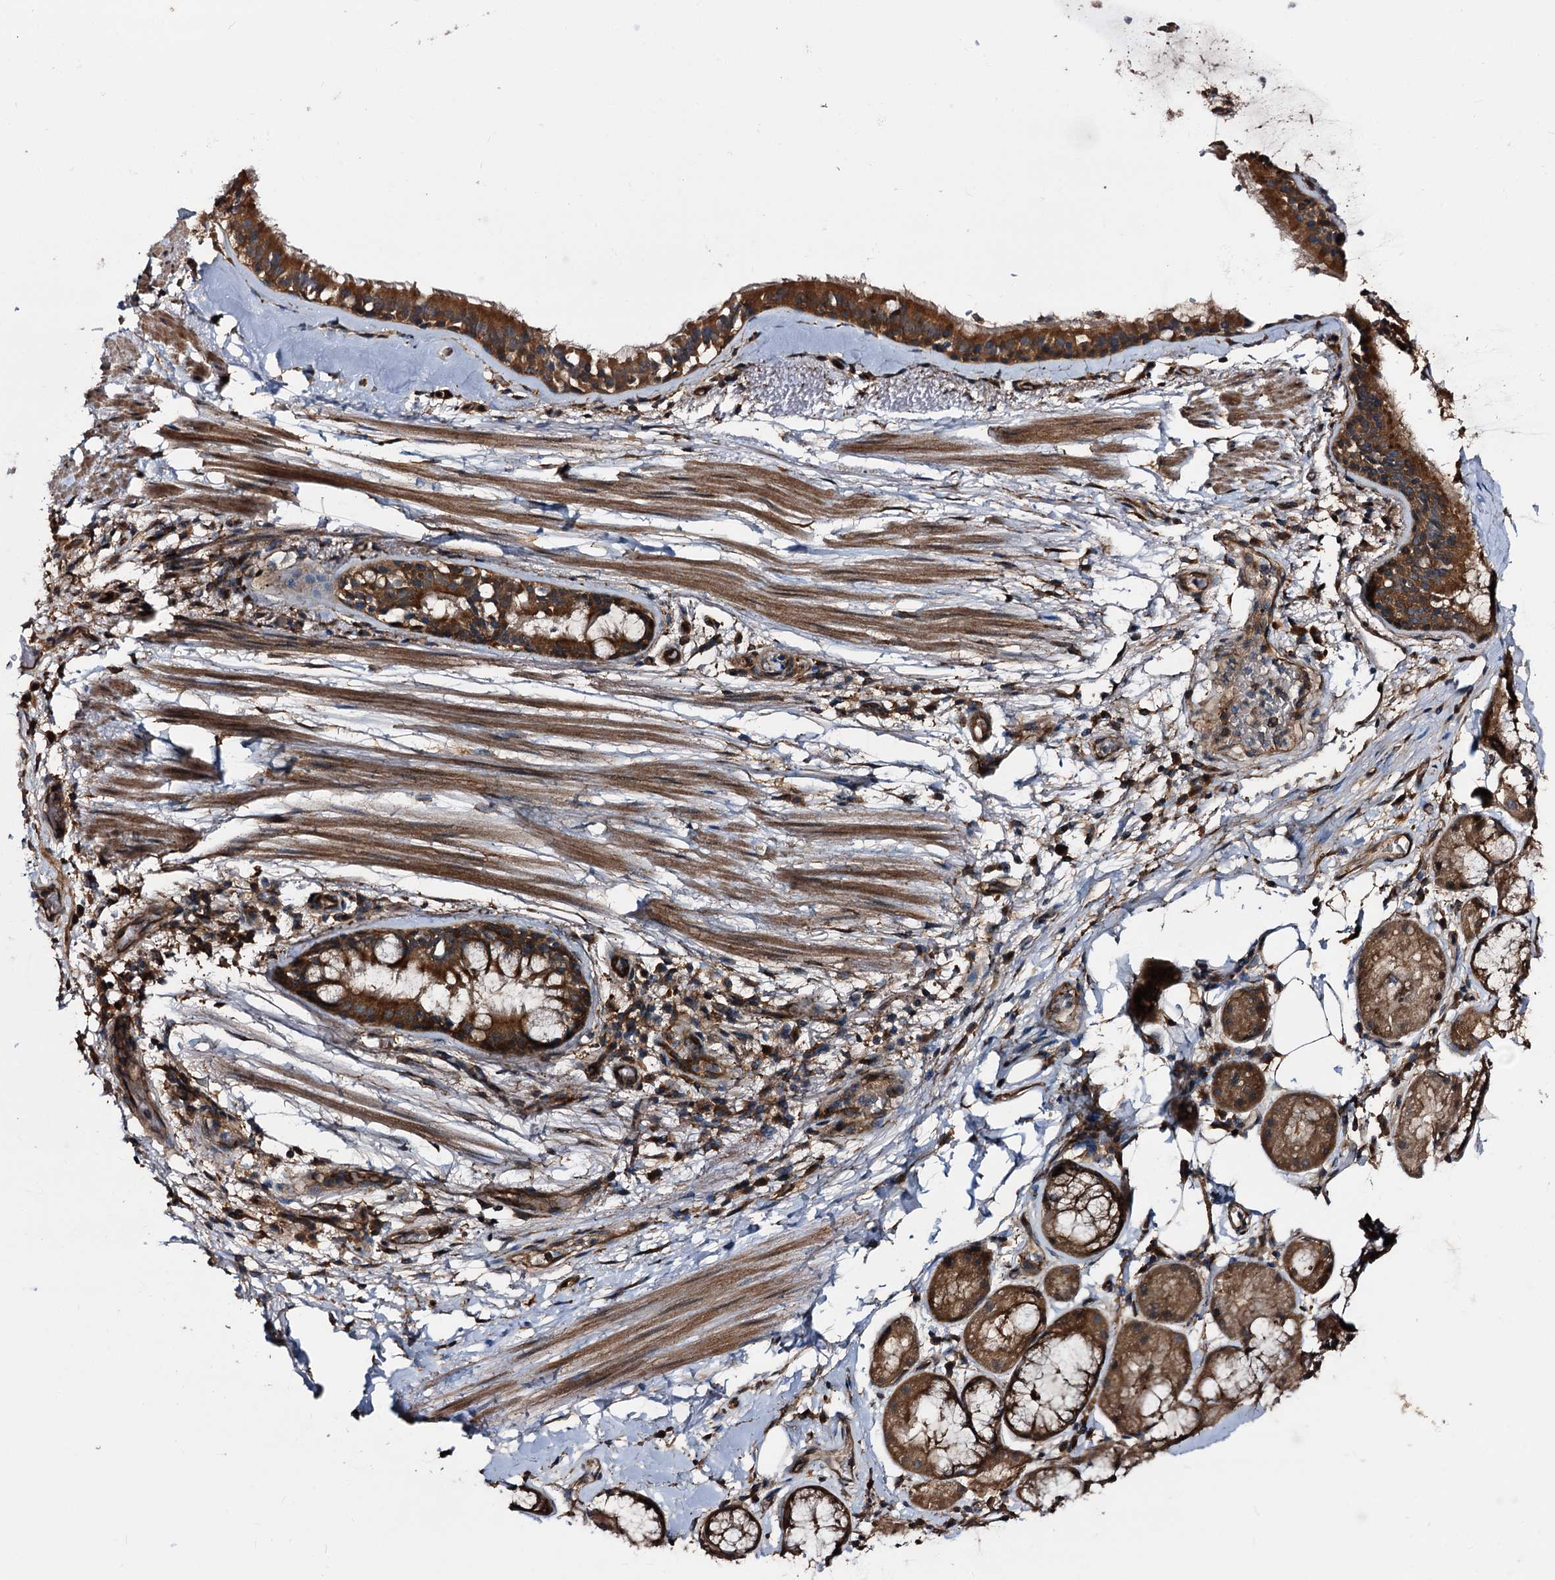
{"staining": {"intensity": "strong", "quantity": "25%-75%", "location": "cytoplasmic/membranous"}, "tissue": "adipose tissue", "cell_type": "Adipocytes", "image_type": "normal", "snomed": [{"axis": "morphology", "description": "Normal tissue, NOS"}, {"axis": "topography", "description": "Lymph node"}, {"axis": "topography", "description": "Cartilage tissue"}, {"axis": "topography", "description": "Bronchus"}], "caption": "A high amount of strong cytoplasmic/membranous expression is appreciated in approximately 25%-75% of adipocytes in normal adipose tissue.", "gene": "PEX5", "patient": {"sex": "male", "age": 63}}